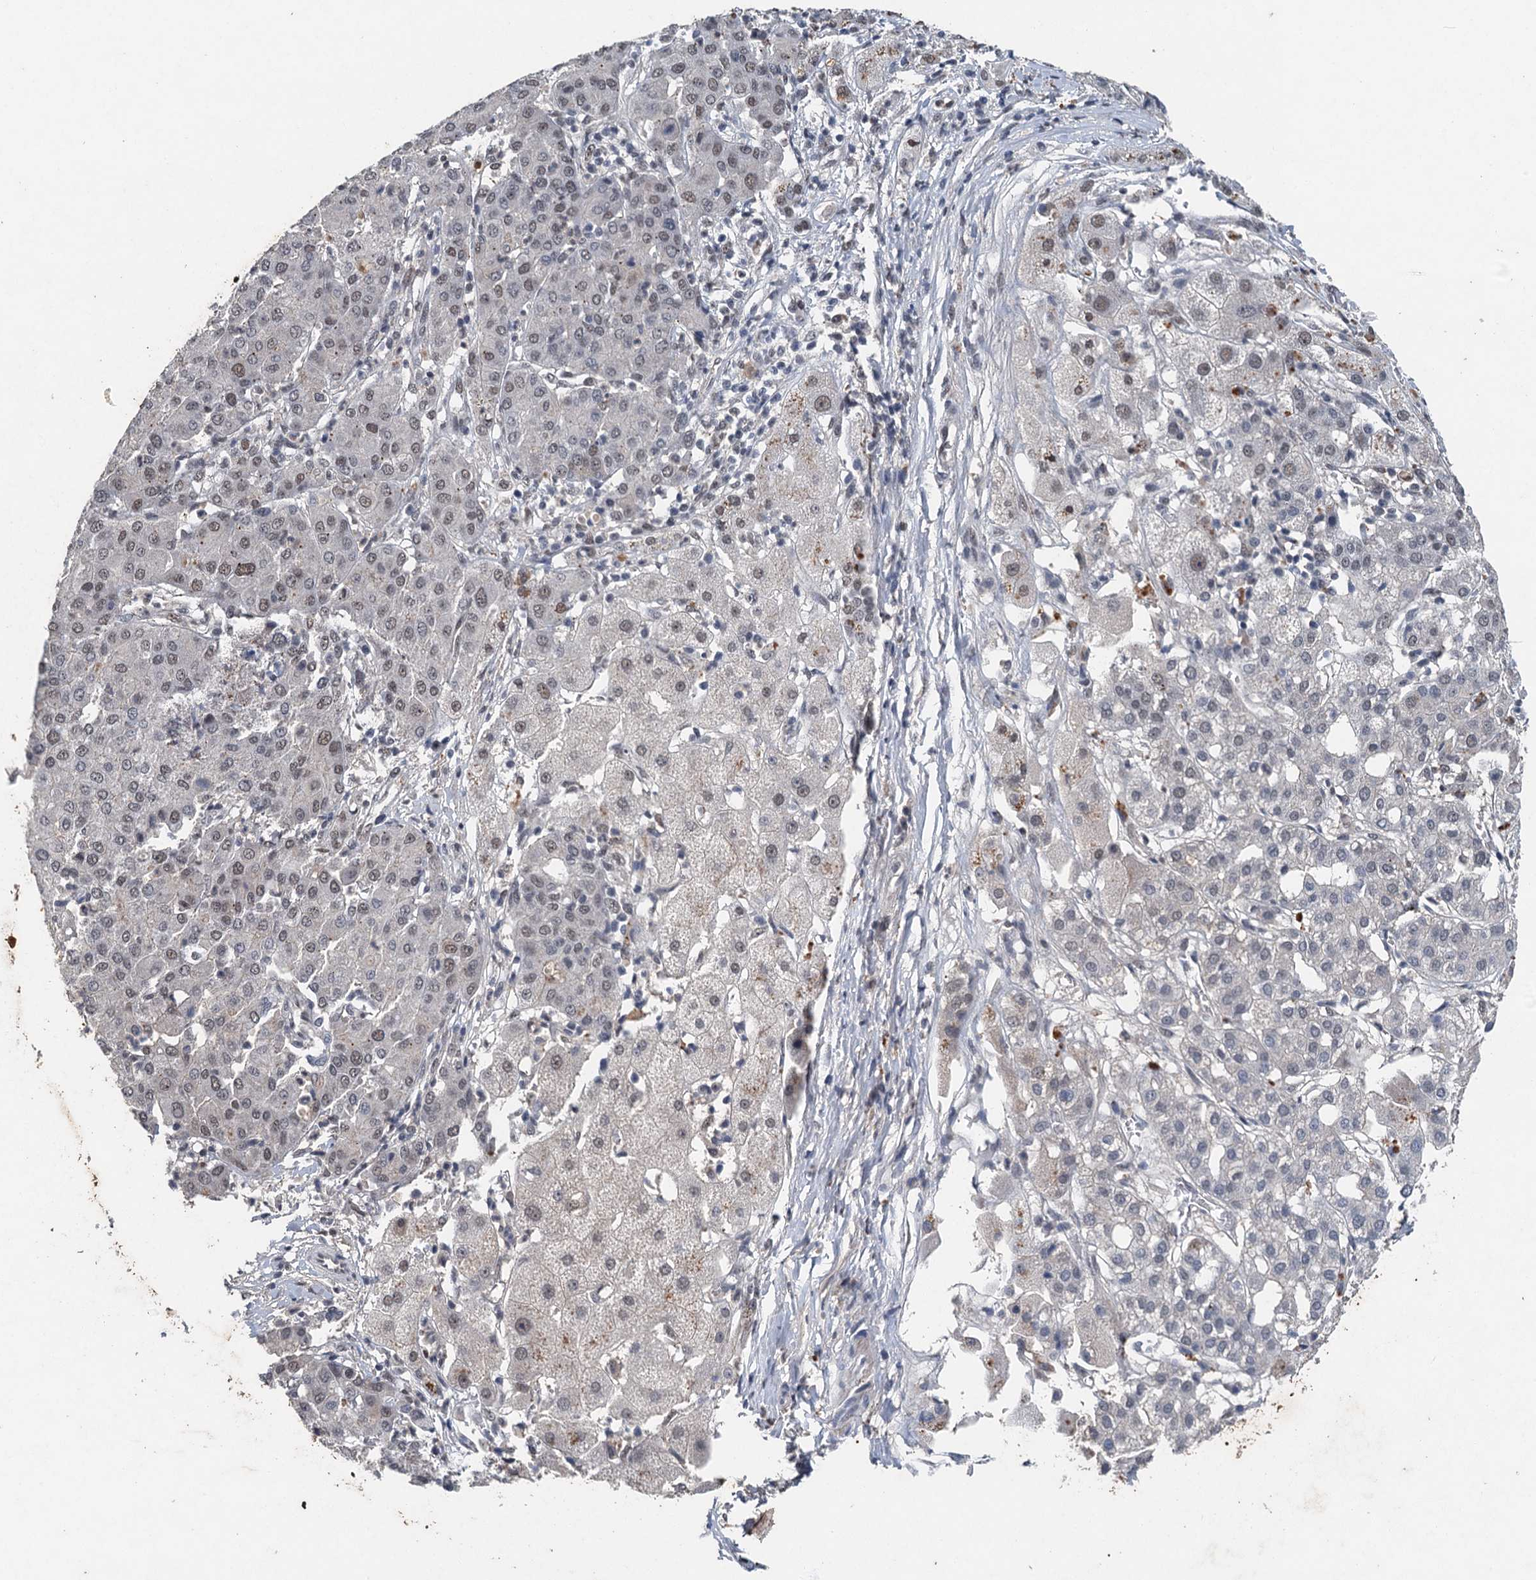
{"staining": {"intensity": "weak", "quantity": "<25%", "location": "nuclear"}, "tissue": "liver cancer", "cell_type": "Tumor cells", "image_type": "cancer", "snomed": [{"axis": "morphology", "description": "Carcinoma, Hepatocellular, NOS"}, {"axis": "topography", "description": "Liver"}], "caption": "Liver hepatocellular carcinoma stained for a protein using immunohistochemistry demonstrates no expression tumor cells.", "gene": "CSTF3", "patient": {"sex": "male", "age": 65}}